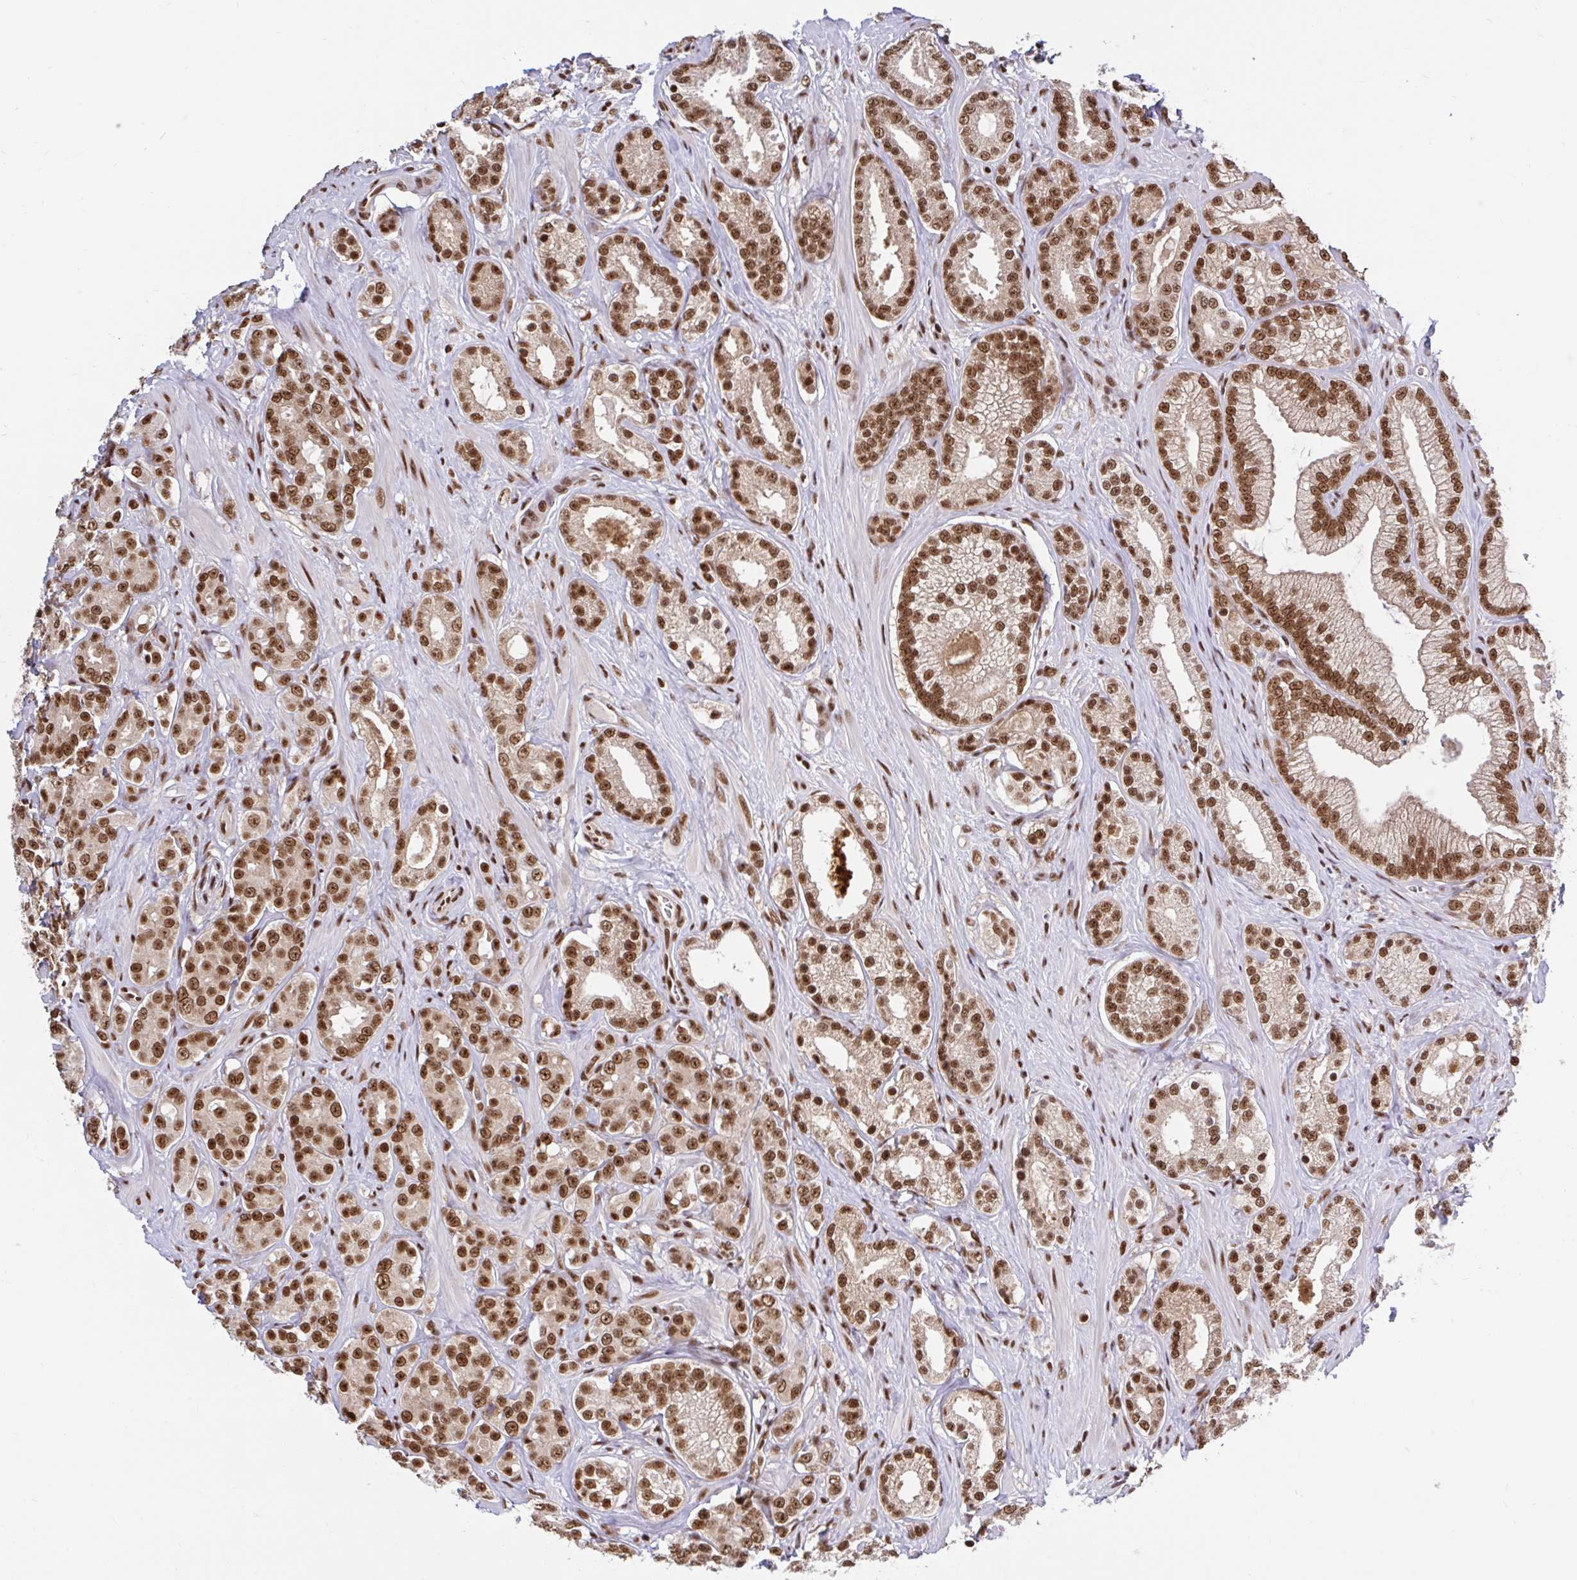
{"staining": {"intensity": "moderate", "quantity": ">75%", "location": "nuclear"}, "tissue": "prostate cancer", "cell_type": "Tumor cells", "image_type": "cancer", "snomed": [{"axis": "morphology", "description": "Adenocarcinoma, High grade"}, {"axis": "topography", "description": "Prostate"}], "caption": "High-magnification brightfield microscopy of prostate adenocarcinoma (high-grade) stained with DAB (3,3'-diaminobenzidine) (brown) and counterstained with hematoxylin (blue). tumor cells exhibit moderate nuclear staining is identified in approximately>75% of cells. (Stains: DAB in brown, nuclei in blue, Microscopy: brightfield microscopy at high magnification).", "gene": "ABCA9", "patient": {"sex": "male", "age": 66}}